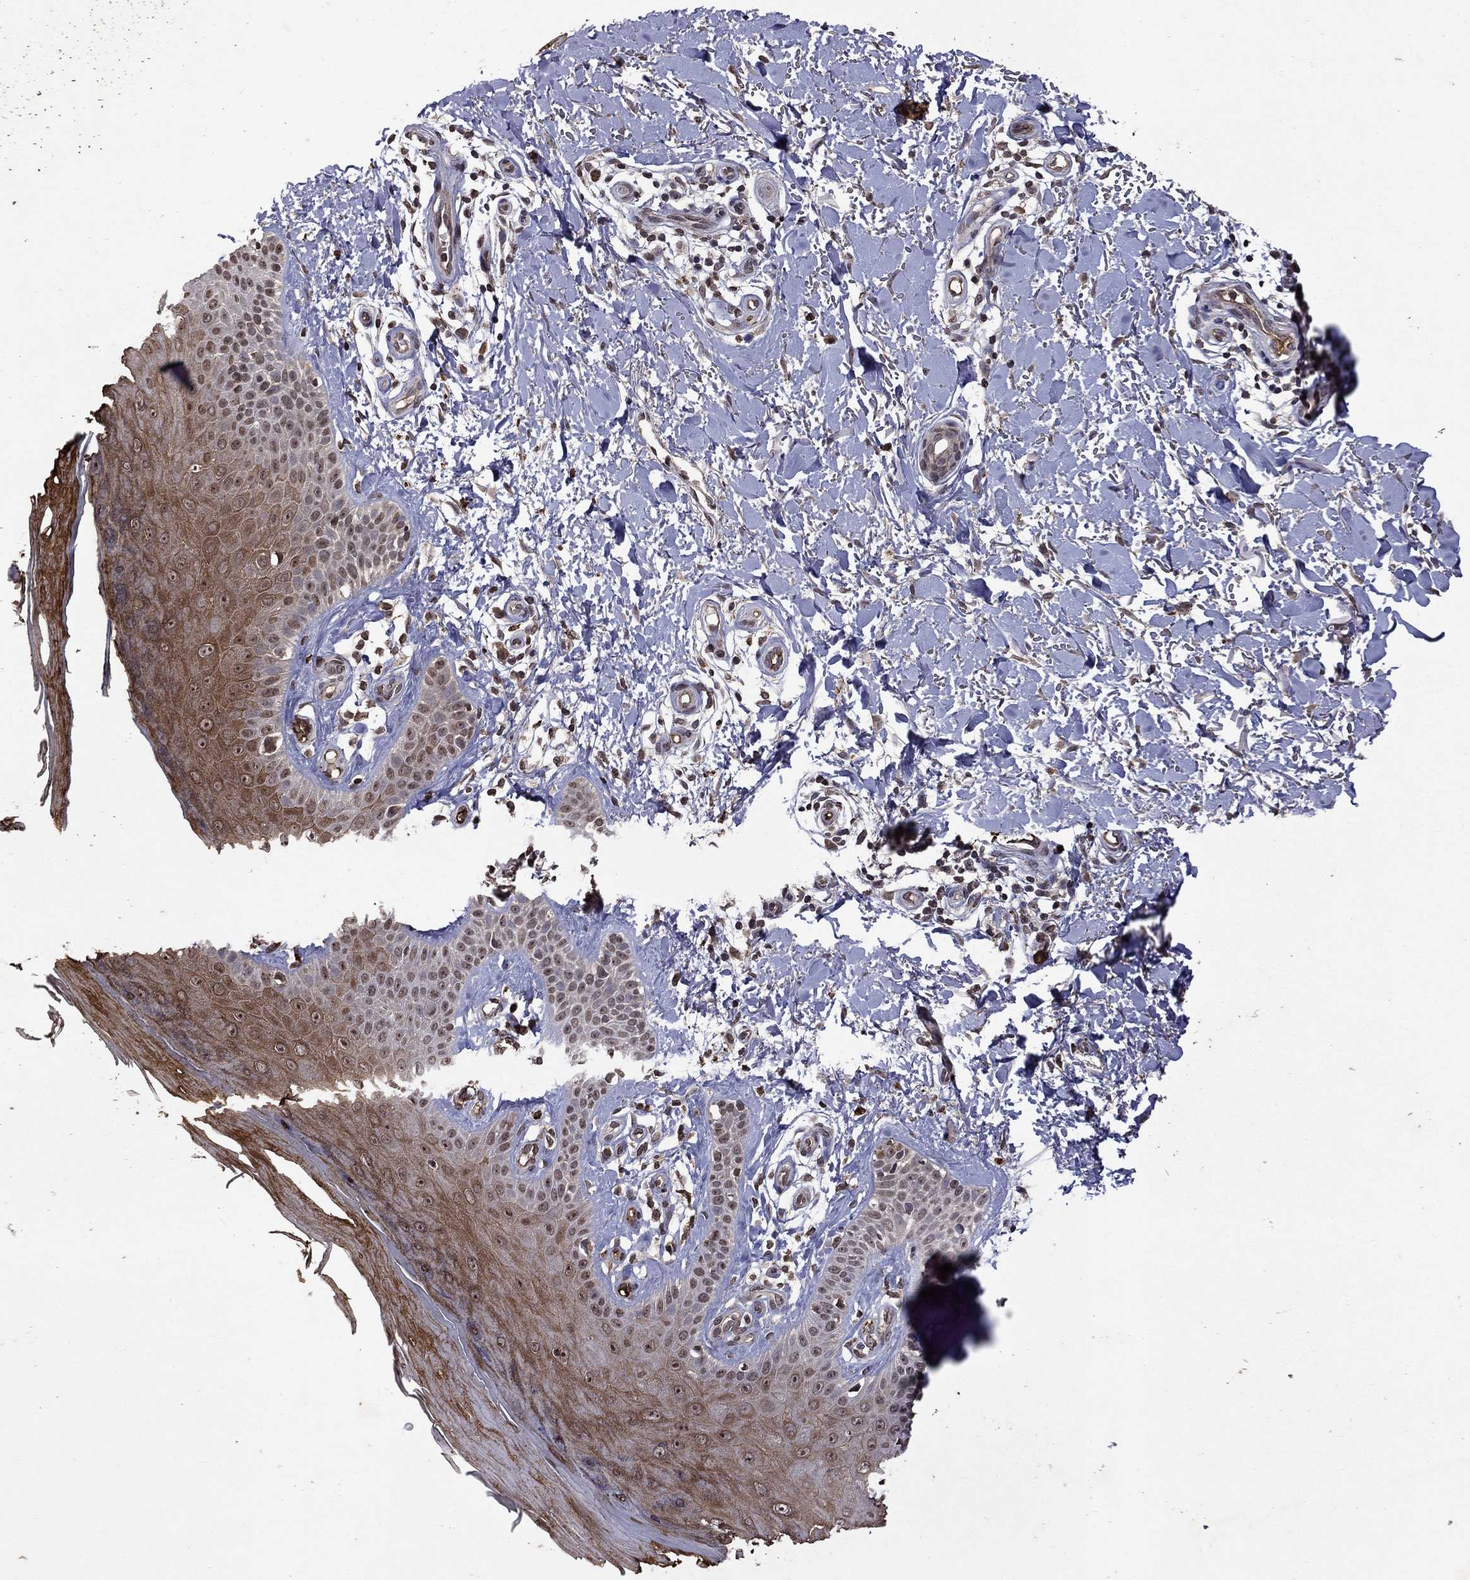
{"staining": {"intensity": "negative", "quantity": "none", "location": "none"}, "tissue": "skin", "cell_type": "Fibroblasts", "image_type": "normal", "snomed": [{"axis": "morphology", "description": "Normal tissue, NOS"}, {"axis": "morphology", "description": "Inflammation, NOS"}, {"axis": "morphology", "description": "Fibrosis, NOS"}, {"axis": "topography", "description": "Skin"}], "caption": "Benign skin was stained to show a protein in brown. There is no significant expression in fibroblasts. The staining is performed using DAB (3,3'-diaminobenzidine) brown chromogen with nuclei counter-stained in using hematoxylin.", "gene": "NLGN1", "patient": {"sex": "male", "age": 71}}